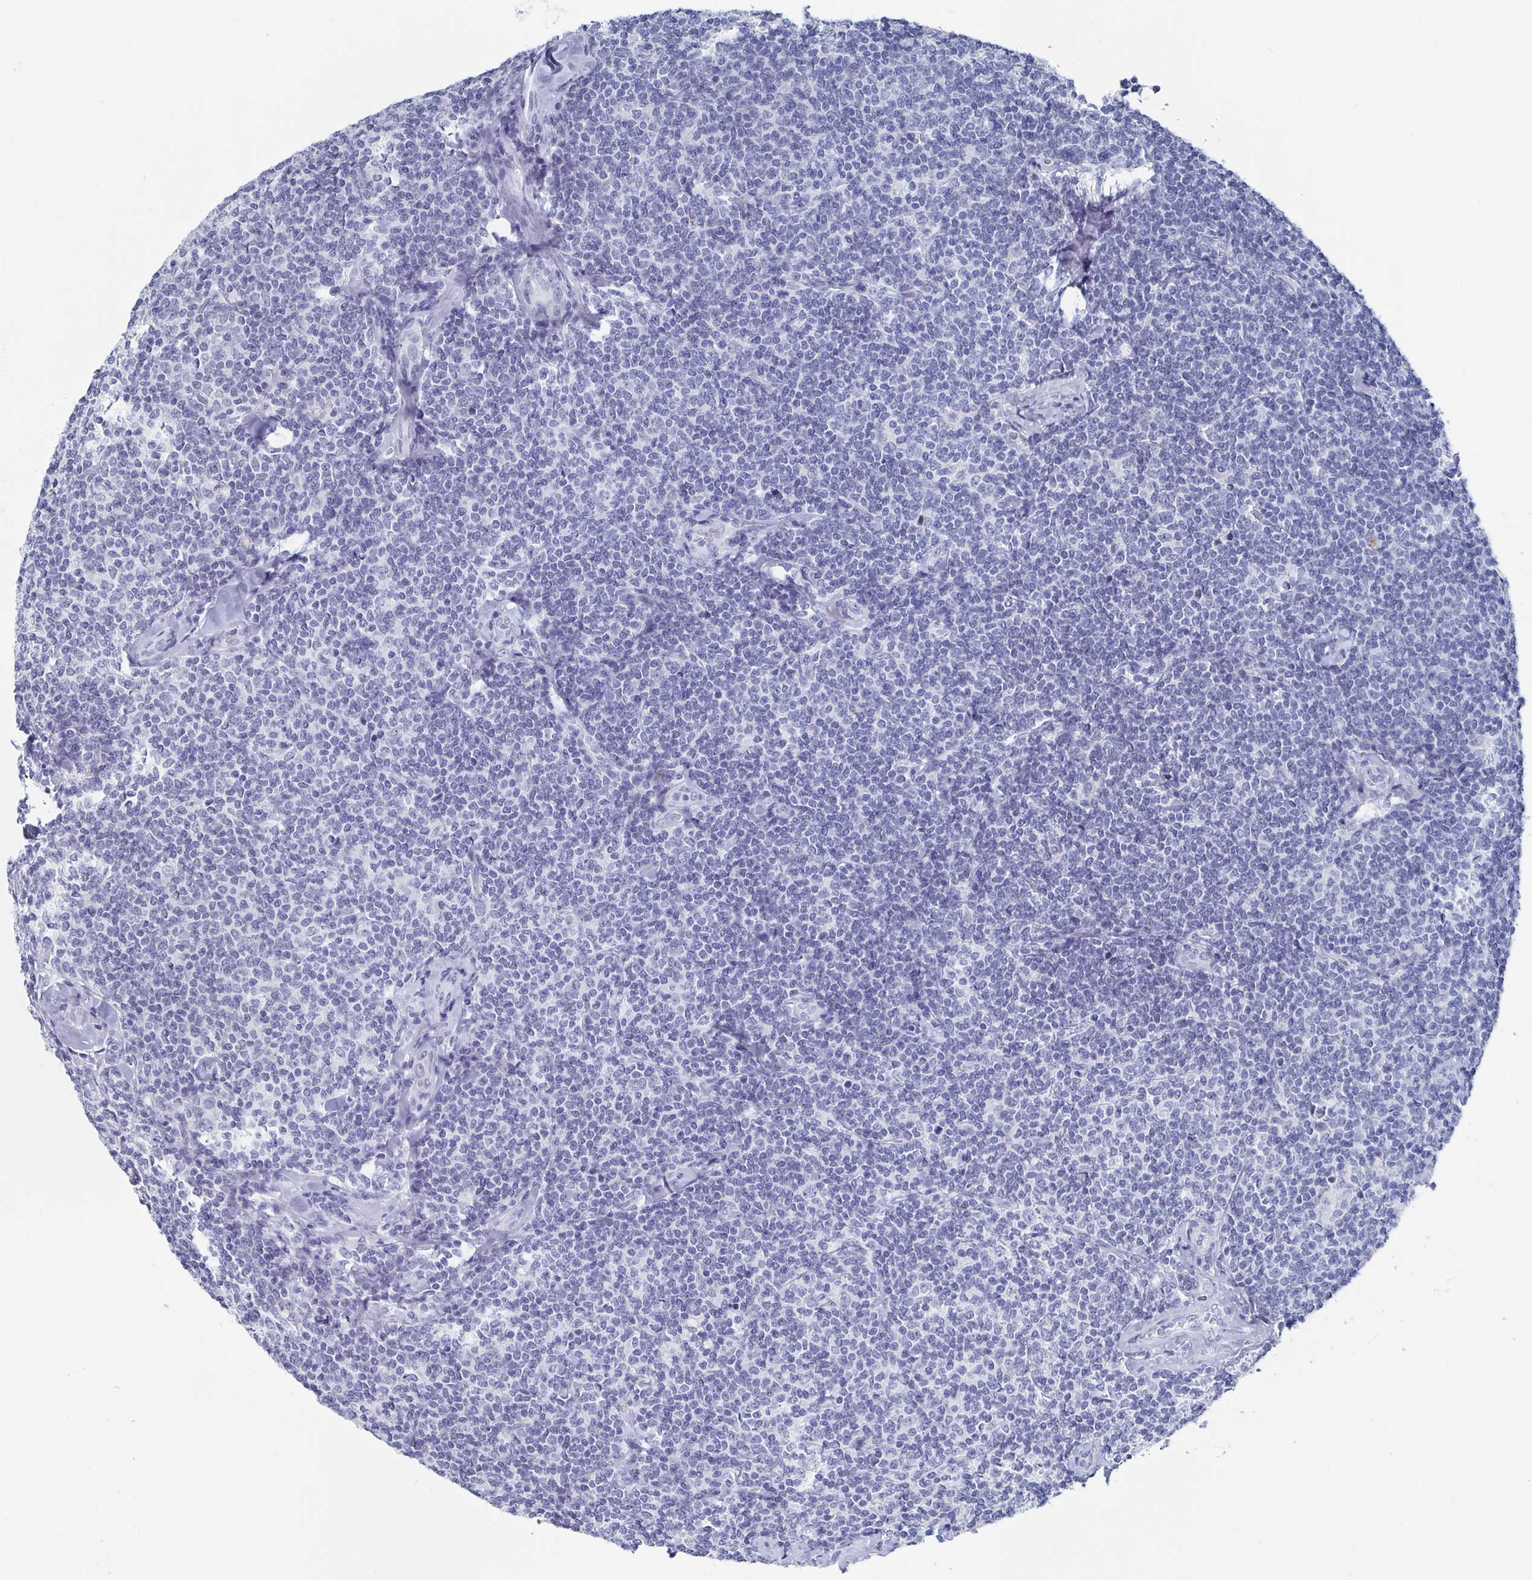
{"staining": {"intensity": "negative", "quantity": "none", "location": "none"}, "tissue": "lymphoma", "cell_type": "Tumor cells", "image_type": "cancer", "snomed": [{"axis": "morphology", "description": "Malignant lymphoma, non-Hodgkin's type, Low grade"}, {"axis": "topography", "description": "Lymph node"}], "caption": "High power microscopy histopathology image of an IHC photomicrograph of low-grade malignant lymphoma, non-Hodgkin's type, revealing no significant expression in tumor cells. (IHC, brightfield microscopy, high magnification).", "gene": "CAMKV", "patient": {"sex": "female", "age": 56}}